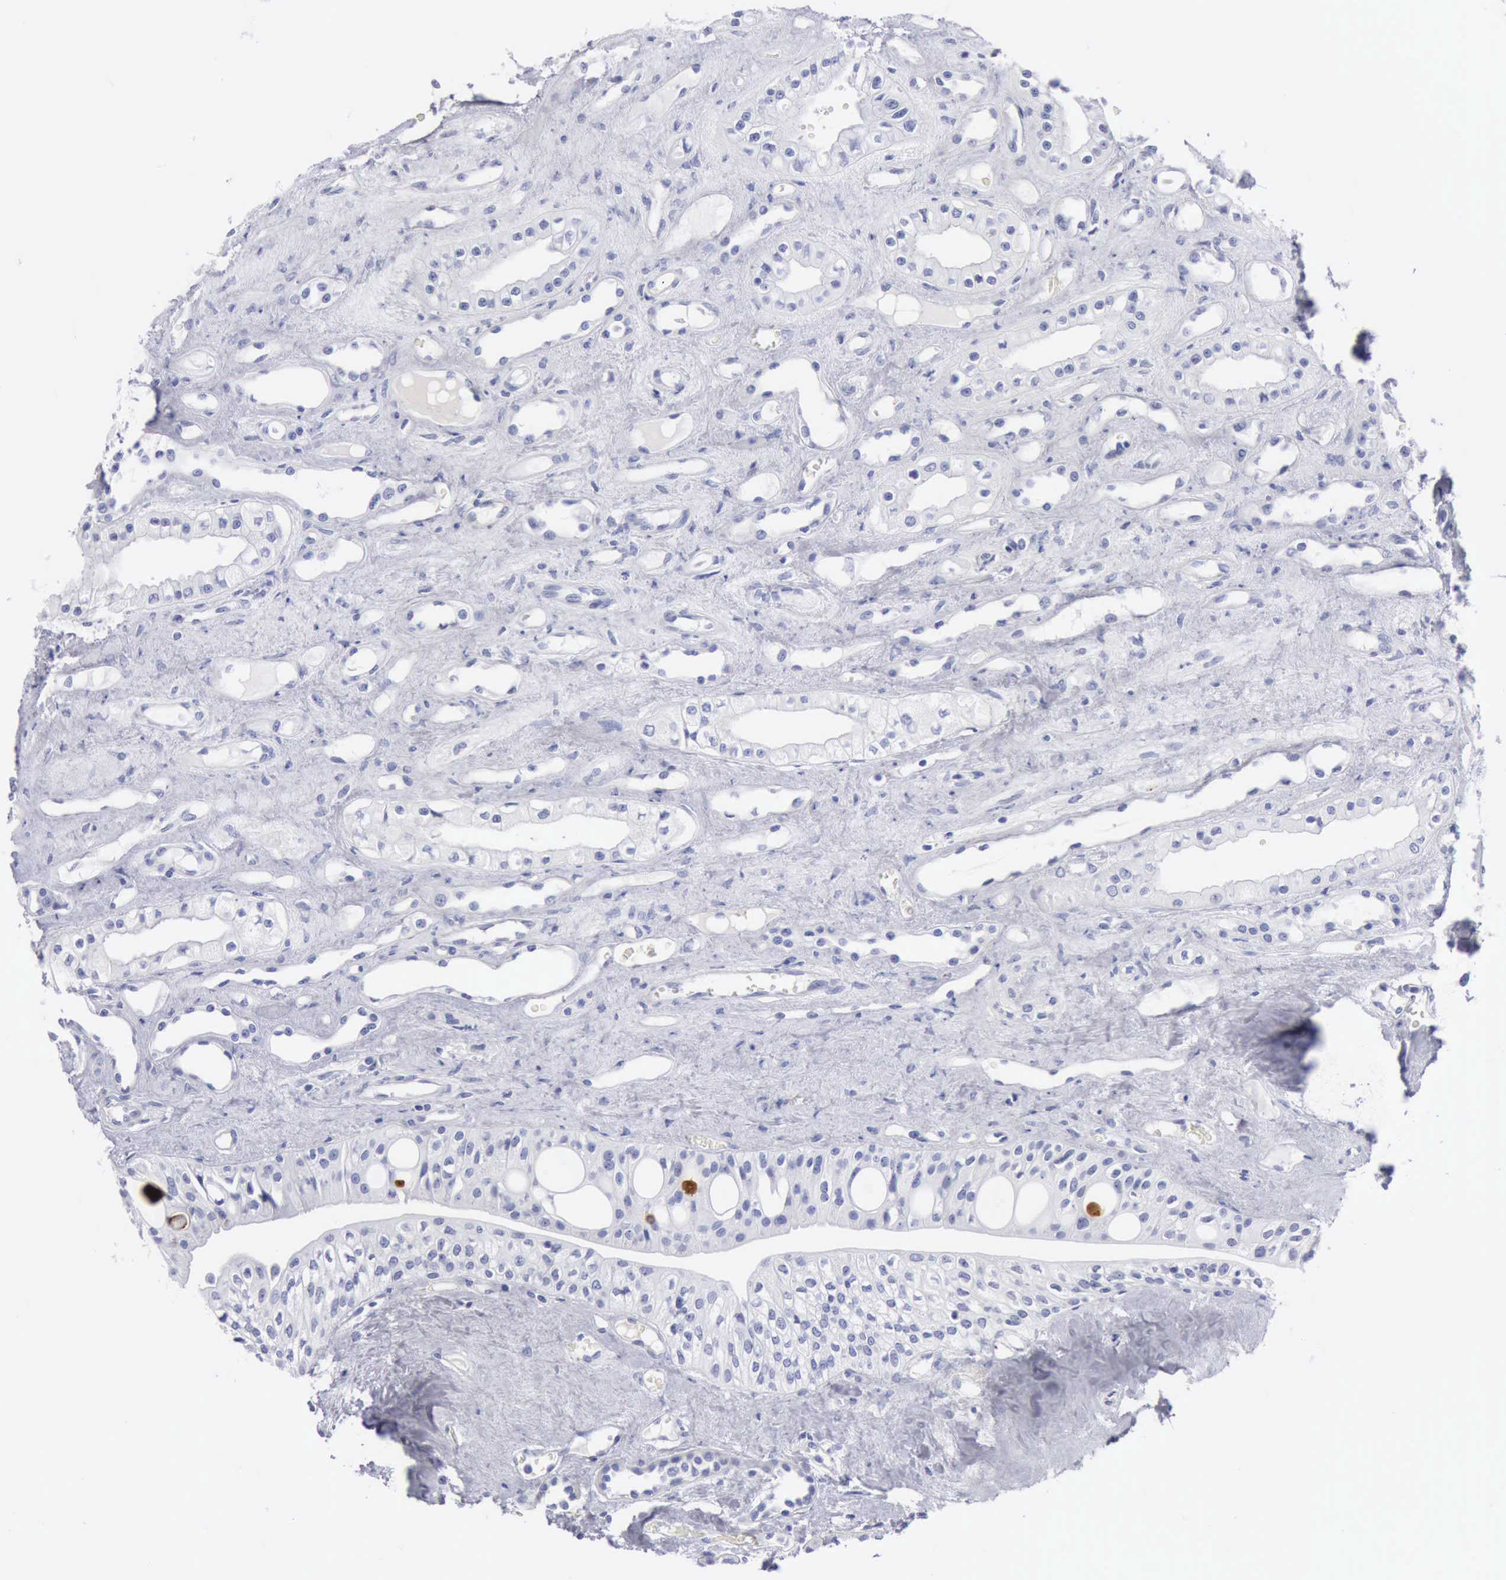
{"staining": {"intensity": "negative", "quantity": "none", "location": "none"}, "tissue": "urinary bladder", "cell_type": "Urothelial cells", "image_type": "normal", "snomed": [{"axis": "morphology", "description": "Normal tissue, NOS"}, {"axis": "topography", "description": "Kidney"}, {"axis": "topography", "description": "Urinary bladder"}], "caption": "This is an immunohistochemistry (IHC) histopathology image of unremarkable urinary bladder. There is no expression in urothelial cells.", "gene": "CYP19A1", "patient": {"sex": "male", "age": 67}}